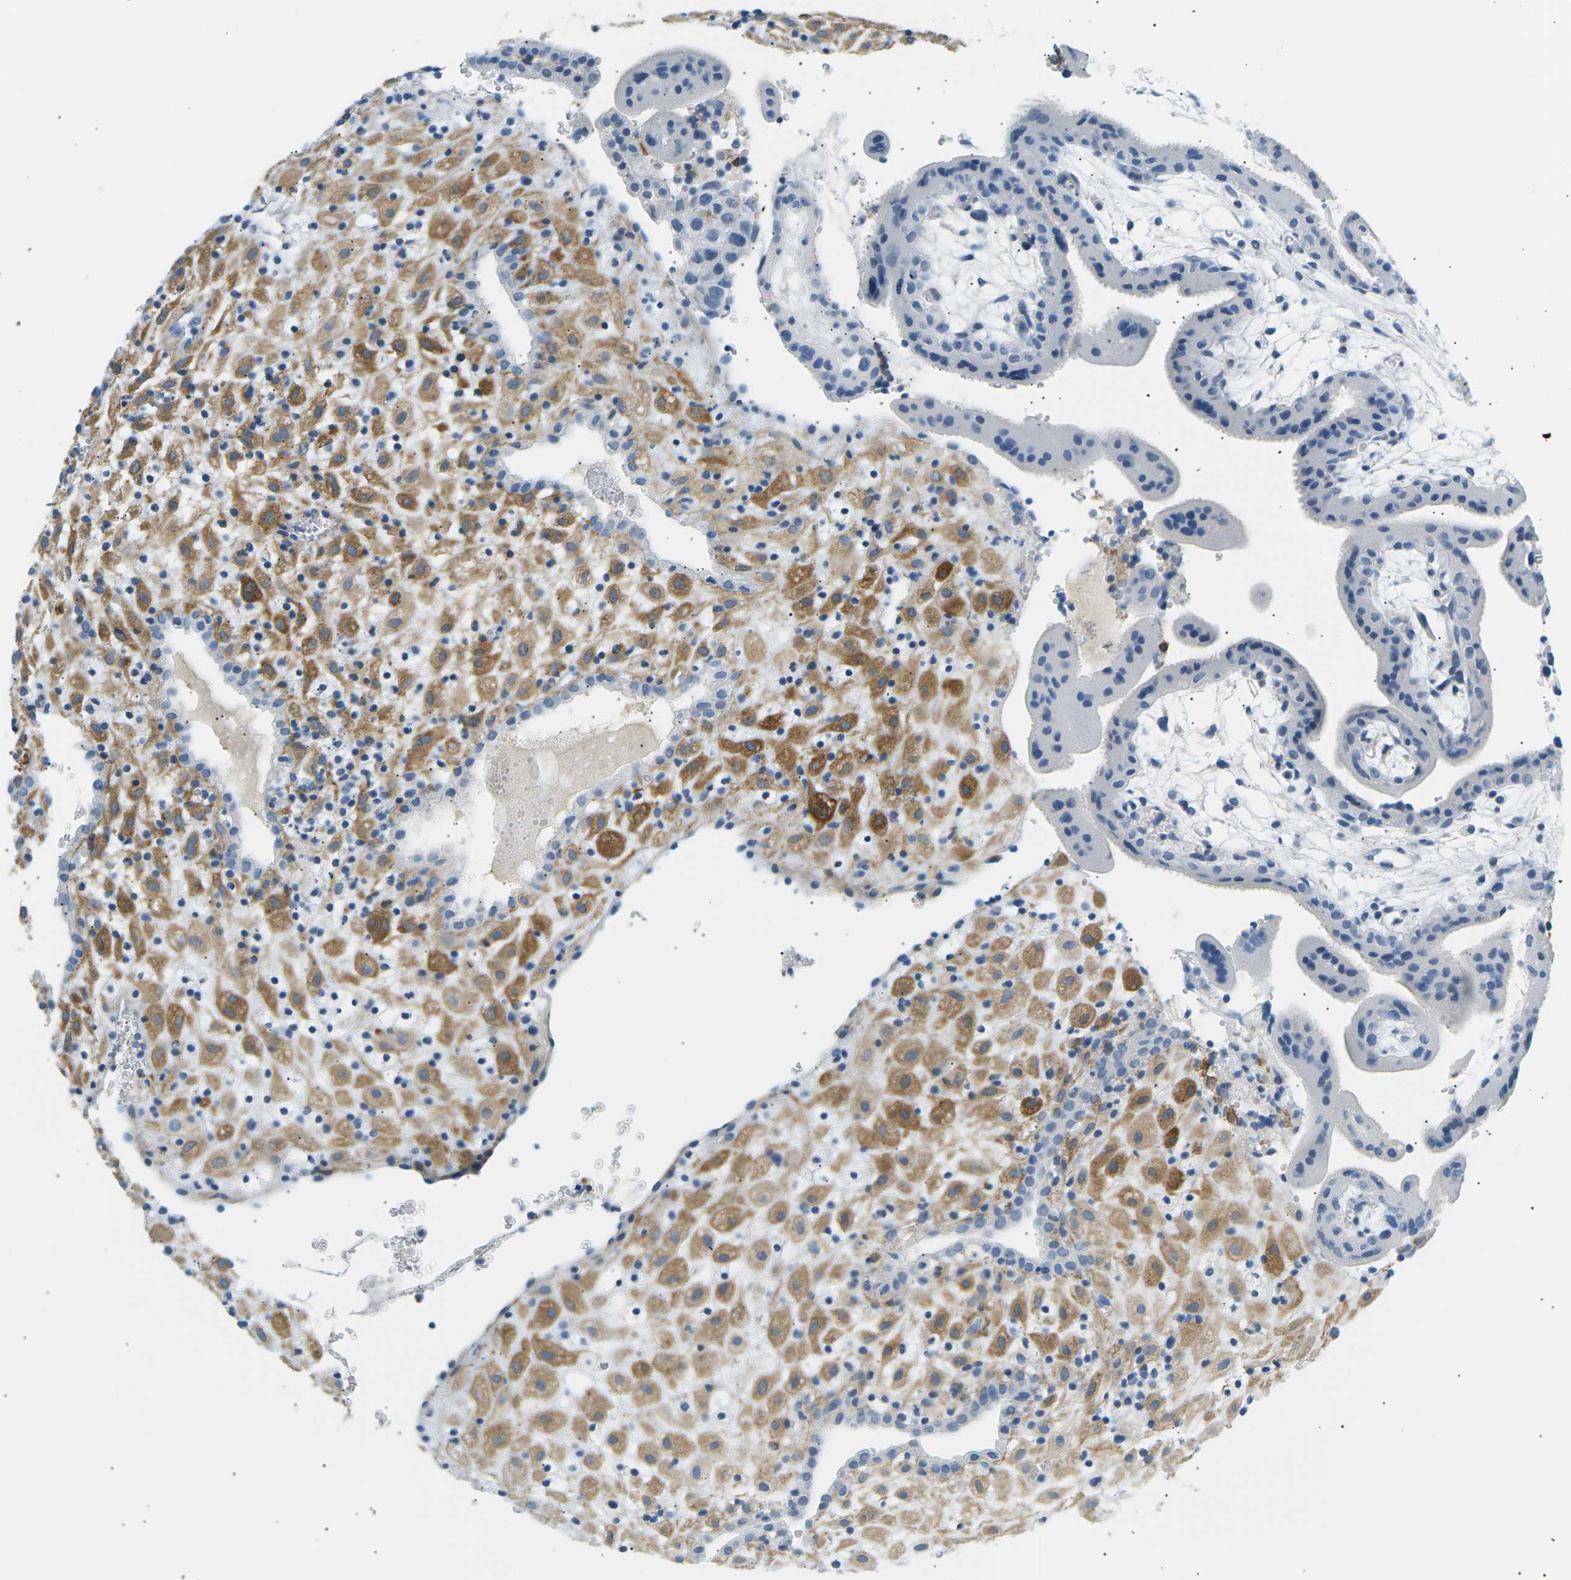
{"staining": {"intensity": "moderate", "quantity": "25%-75%", "location": "cytoplasmic/membranous"}, "tissue": "placenta", "cell_type": "Decidual cells", "image_type": "normal", "snomed": [{"axis": "morphology", "description": "Normal tissue, NOS"}, {"axis": "topography", "description": "Placenta"}], "caption": "Protein expression analysis of normal human placenta reveals moderate cytoplasmic/membranous staining in approximately 25%-75% of decidual cells. Ihc stains the protein in brown and the nuclei are stained blue.", "gene": "SEPTIN5", "patient": {"sex": "female", "age": 18}}